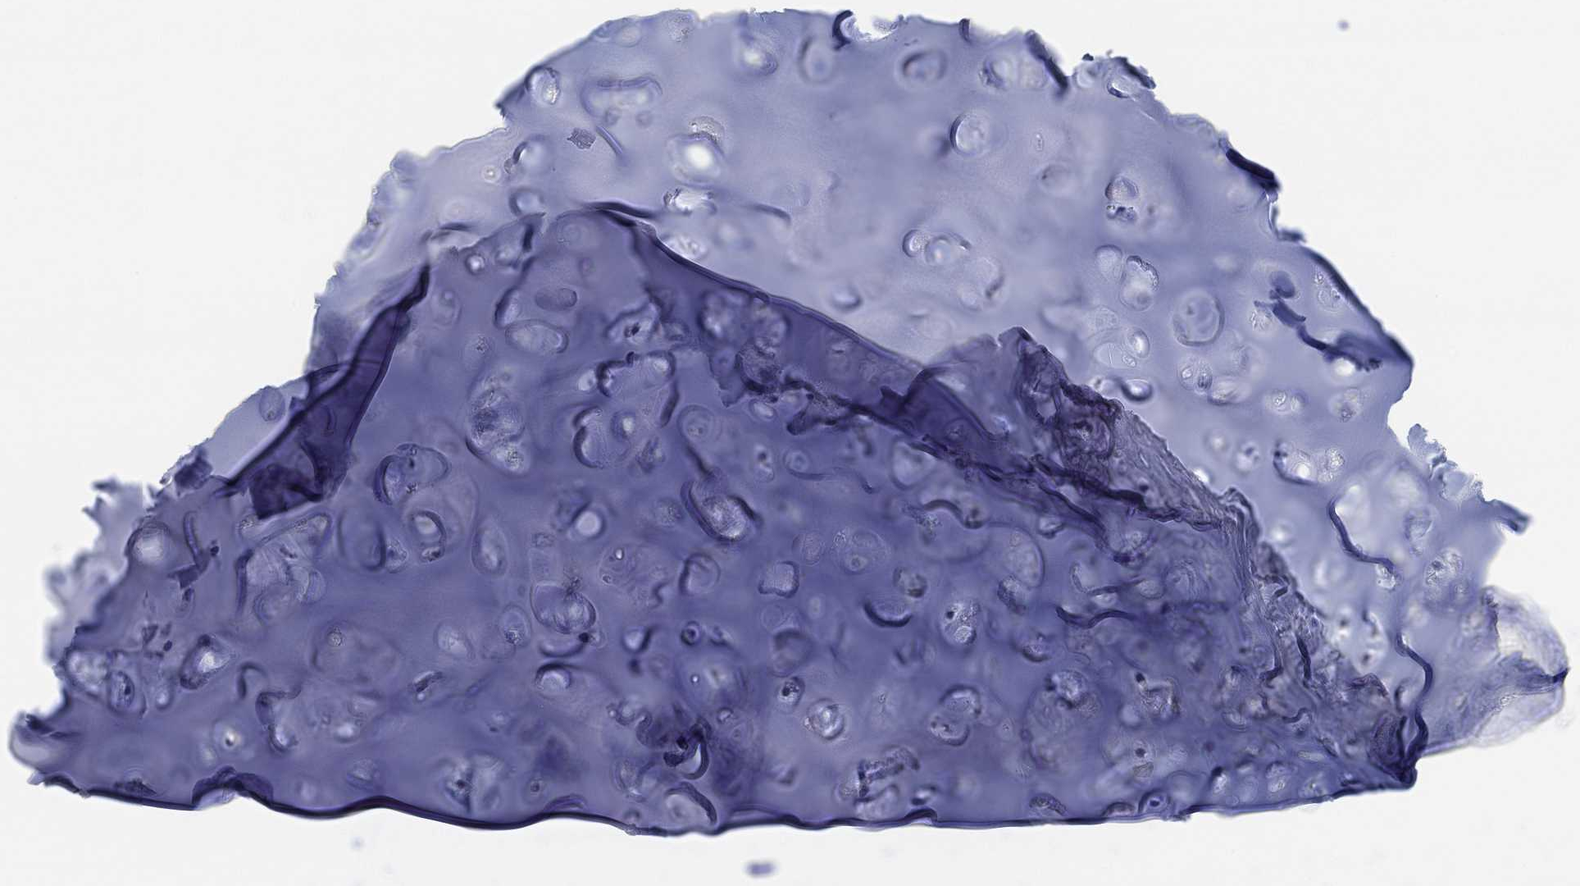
{"staining": {"intensity": "negative", "quantity": "none", "location": "none"}, "tissue": "soft tissue", "cell_type": "Chondrocytes", "image_type": "normal", "snomed": [{"axis": "morphology", "description": "Normal tissue, NOS"}, {"axis": "topography", "description": "Cartilage tissue"}], "caption": "Immunohistochemistry of unremarkable soft tissue exhibits no positivity in chondrocytes.", "gene": "ENO4", "patient": {"sex": "male", "age": 62}}